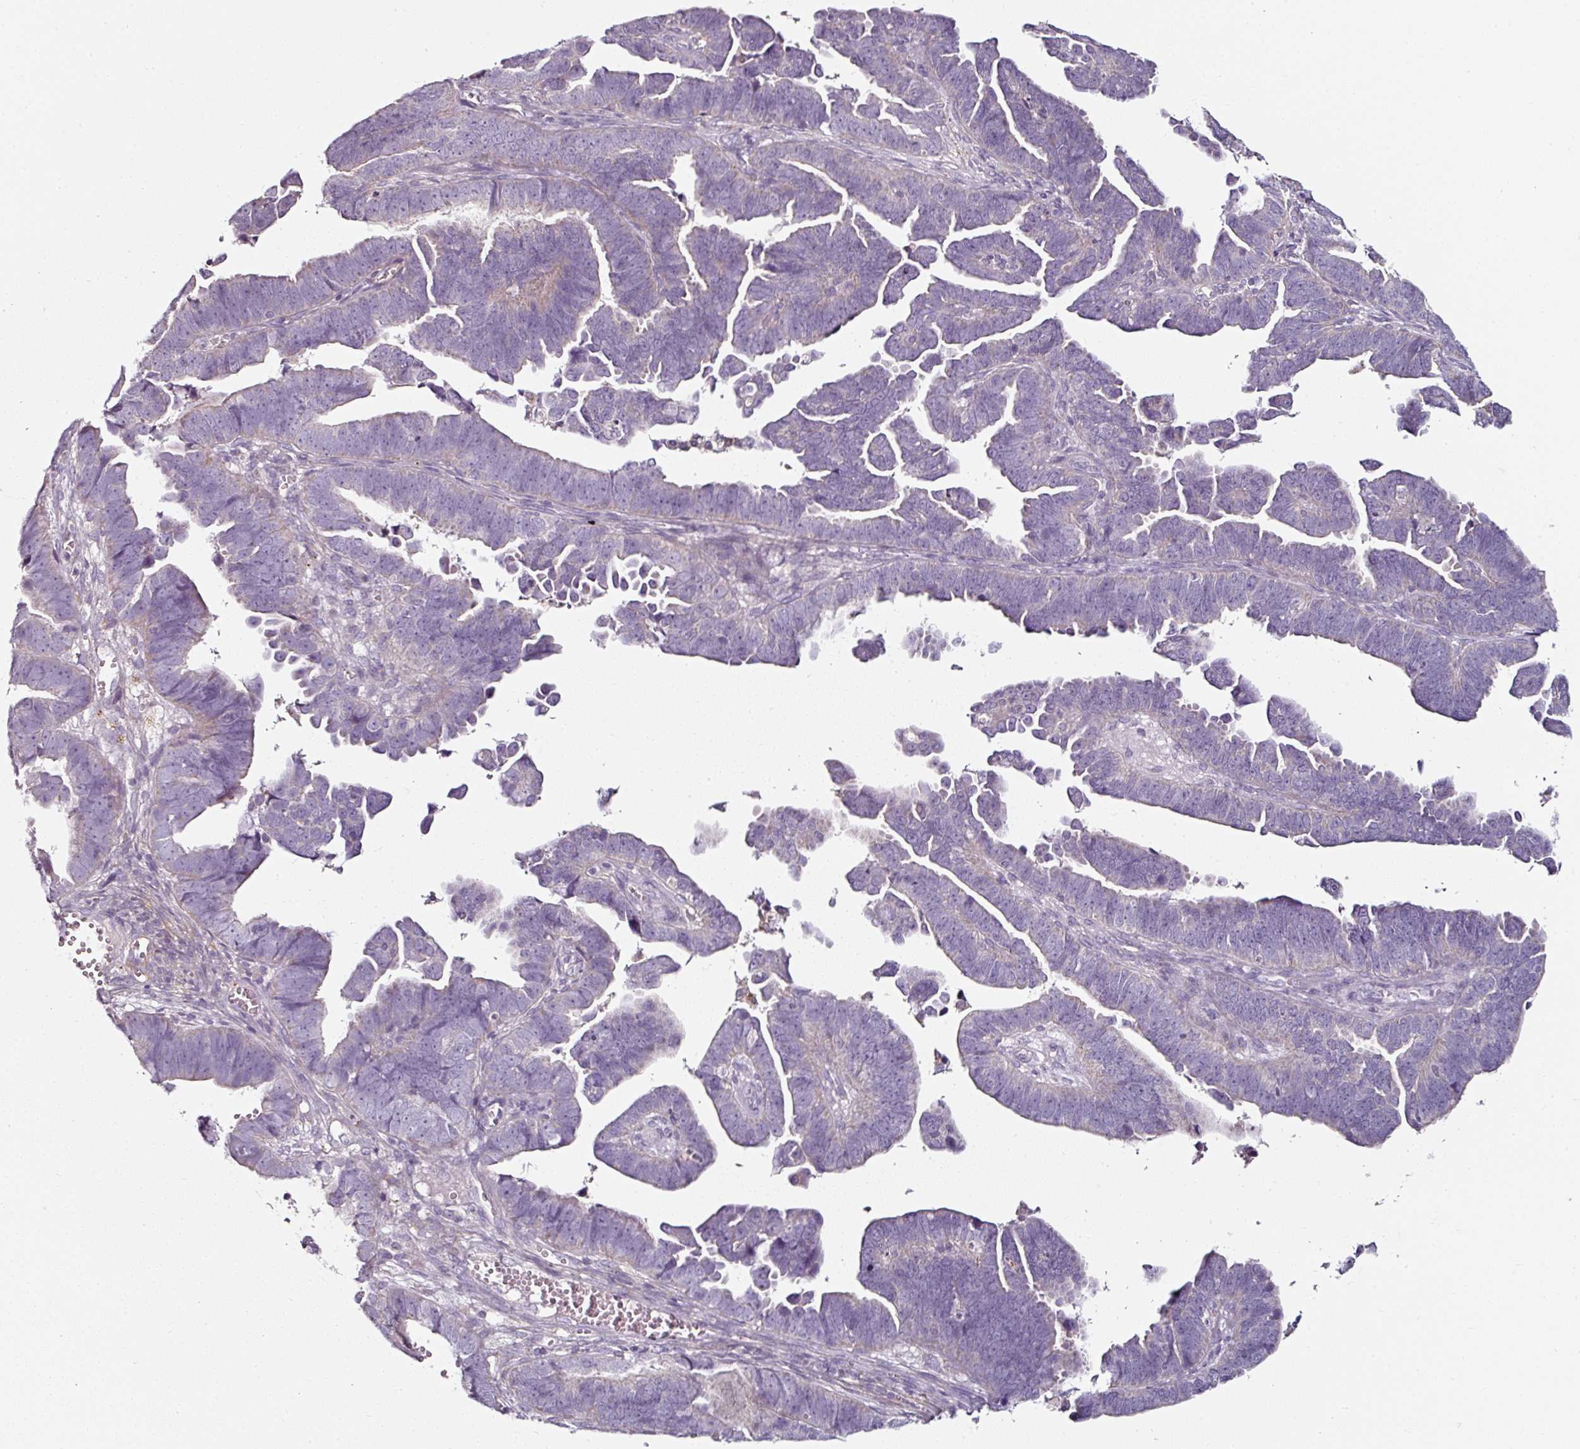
{"staining": {"intensity": "negative", "quantity": "none", "location": "none"}, "tissue": "endometrial cancer", "cell_type": "Tumor cells", "image_type": "cancer", "snomed": [{"axis": "morphology", "description": "Adenocarcinoma, NOS"}, {"axis": "topography", "description": "Endometrium"}], "caption": "An image of human endometrial adenocarcinoma is negative for staining in tumor cells. The staining was performed using DAB (3,3'-diaminobenzidine) to visualize the protein expression in brown, while the nuclei were stained in blue with hematoxylin (Magnification: 20x).", "gene": "CAP2", "patient": {"sex": "female", "age": 75}}